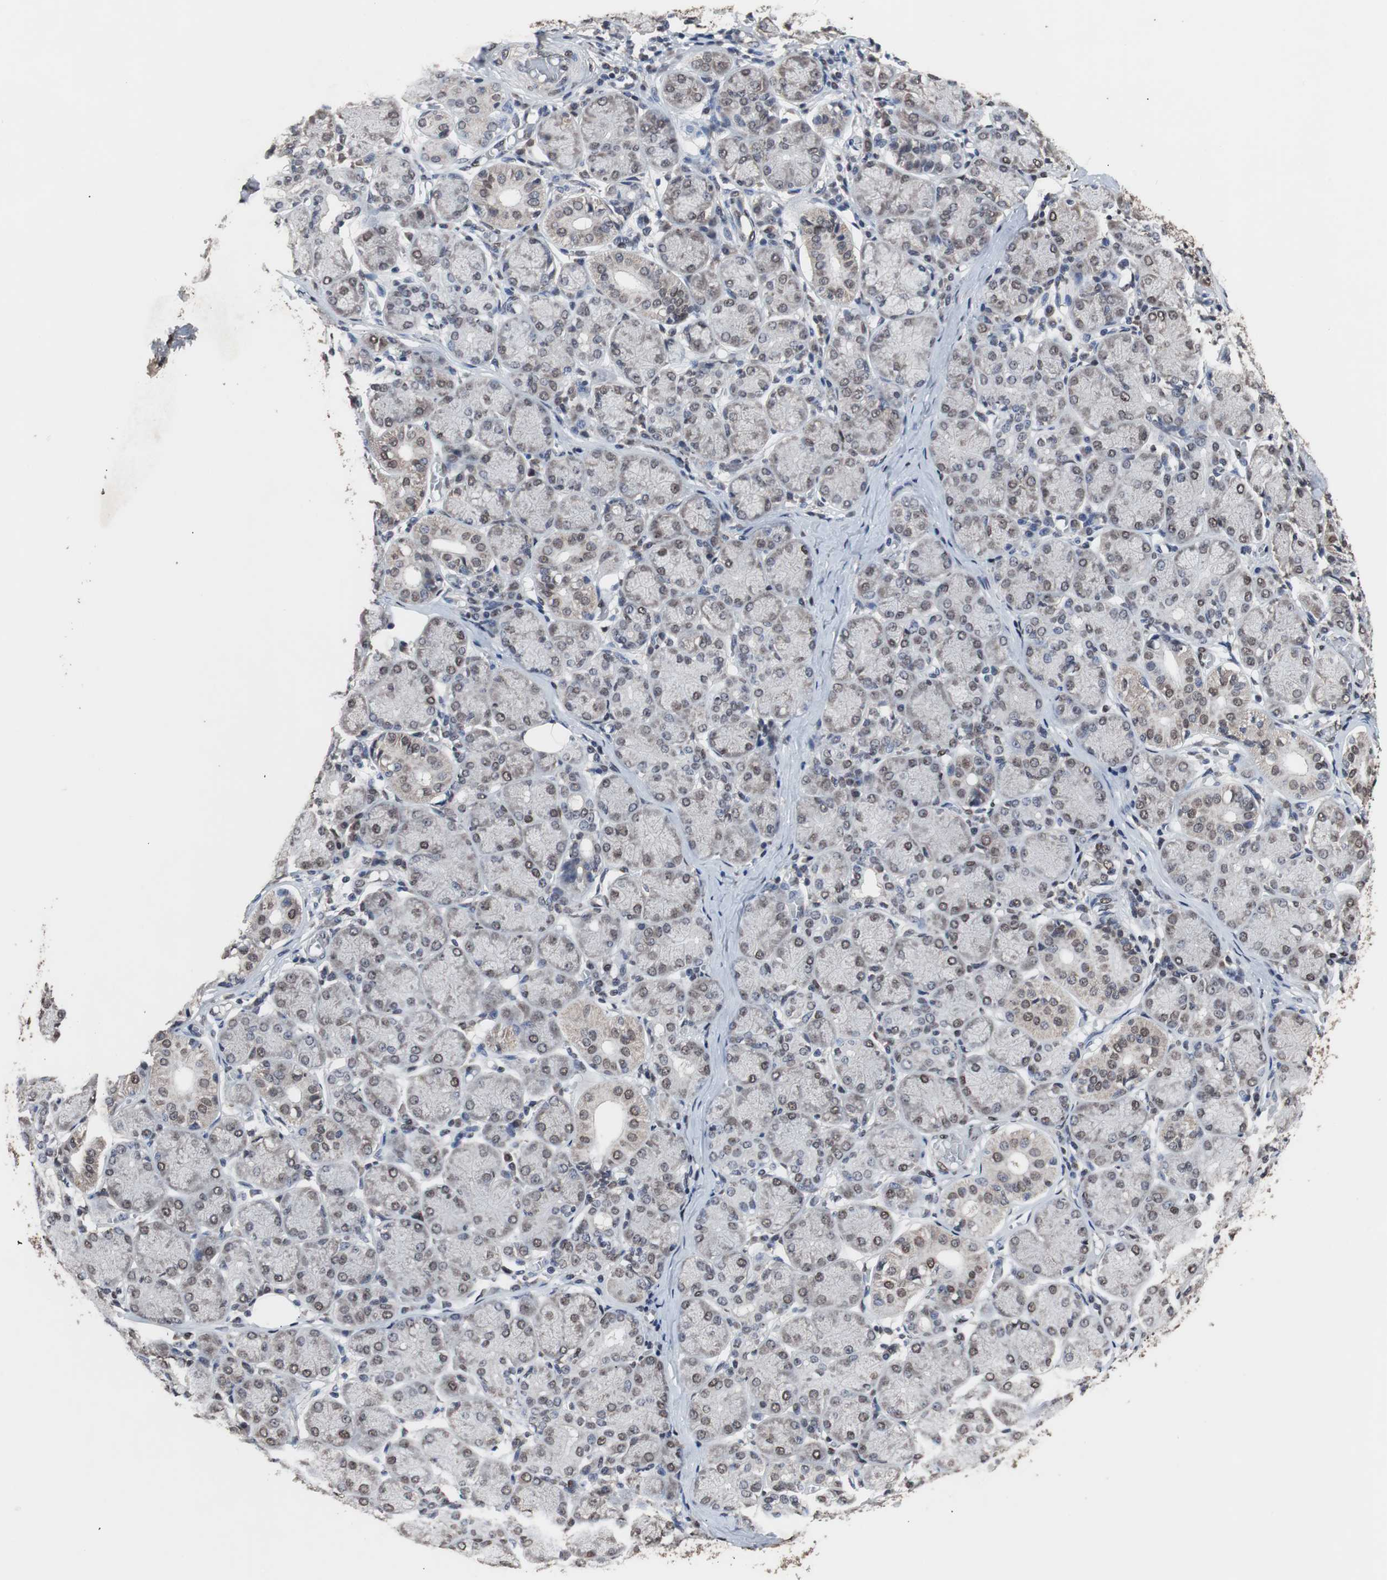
{"staining": {"intensity": "weak", "quantity": "25%-75%", "location": "nuclear"}, "tissue": "salivary gland", "cell_type": "Glandular cells", "image_type": "normal", "snomed": [{"axis": "morphology", "description": "Normal tissue, NOS"}, {"axis": "topography", "description": "Salivary gland"}], "caption": "Immunohistochemistry (DAB (3,3'-diaminobenzidine)) staining of benign salivary gland reveals weak nuclear protein staining in approximately 25%-75% of glandular cells. Immunohistochemistry stains the protein in brown and the nuclei are stained blue.", "gene": "MED27", "patient": {"sex": "female", "age": 24}}